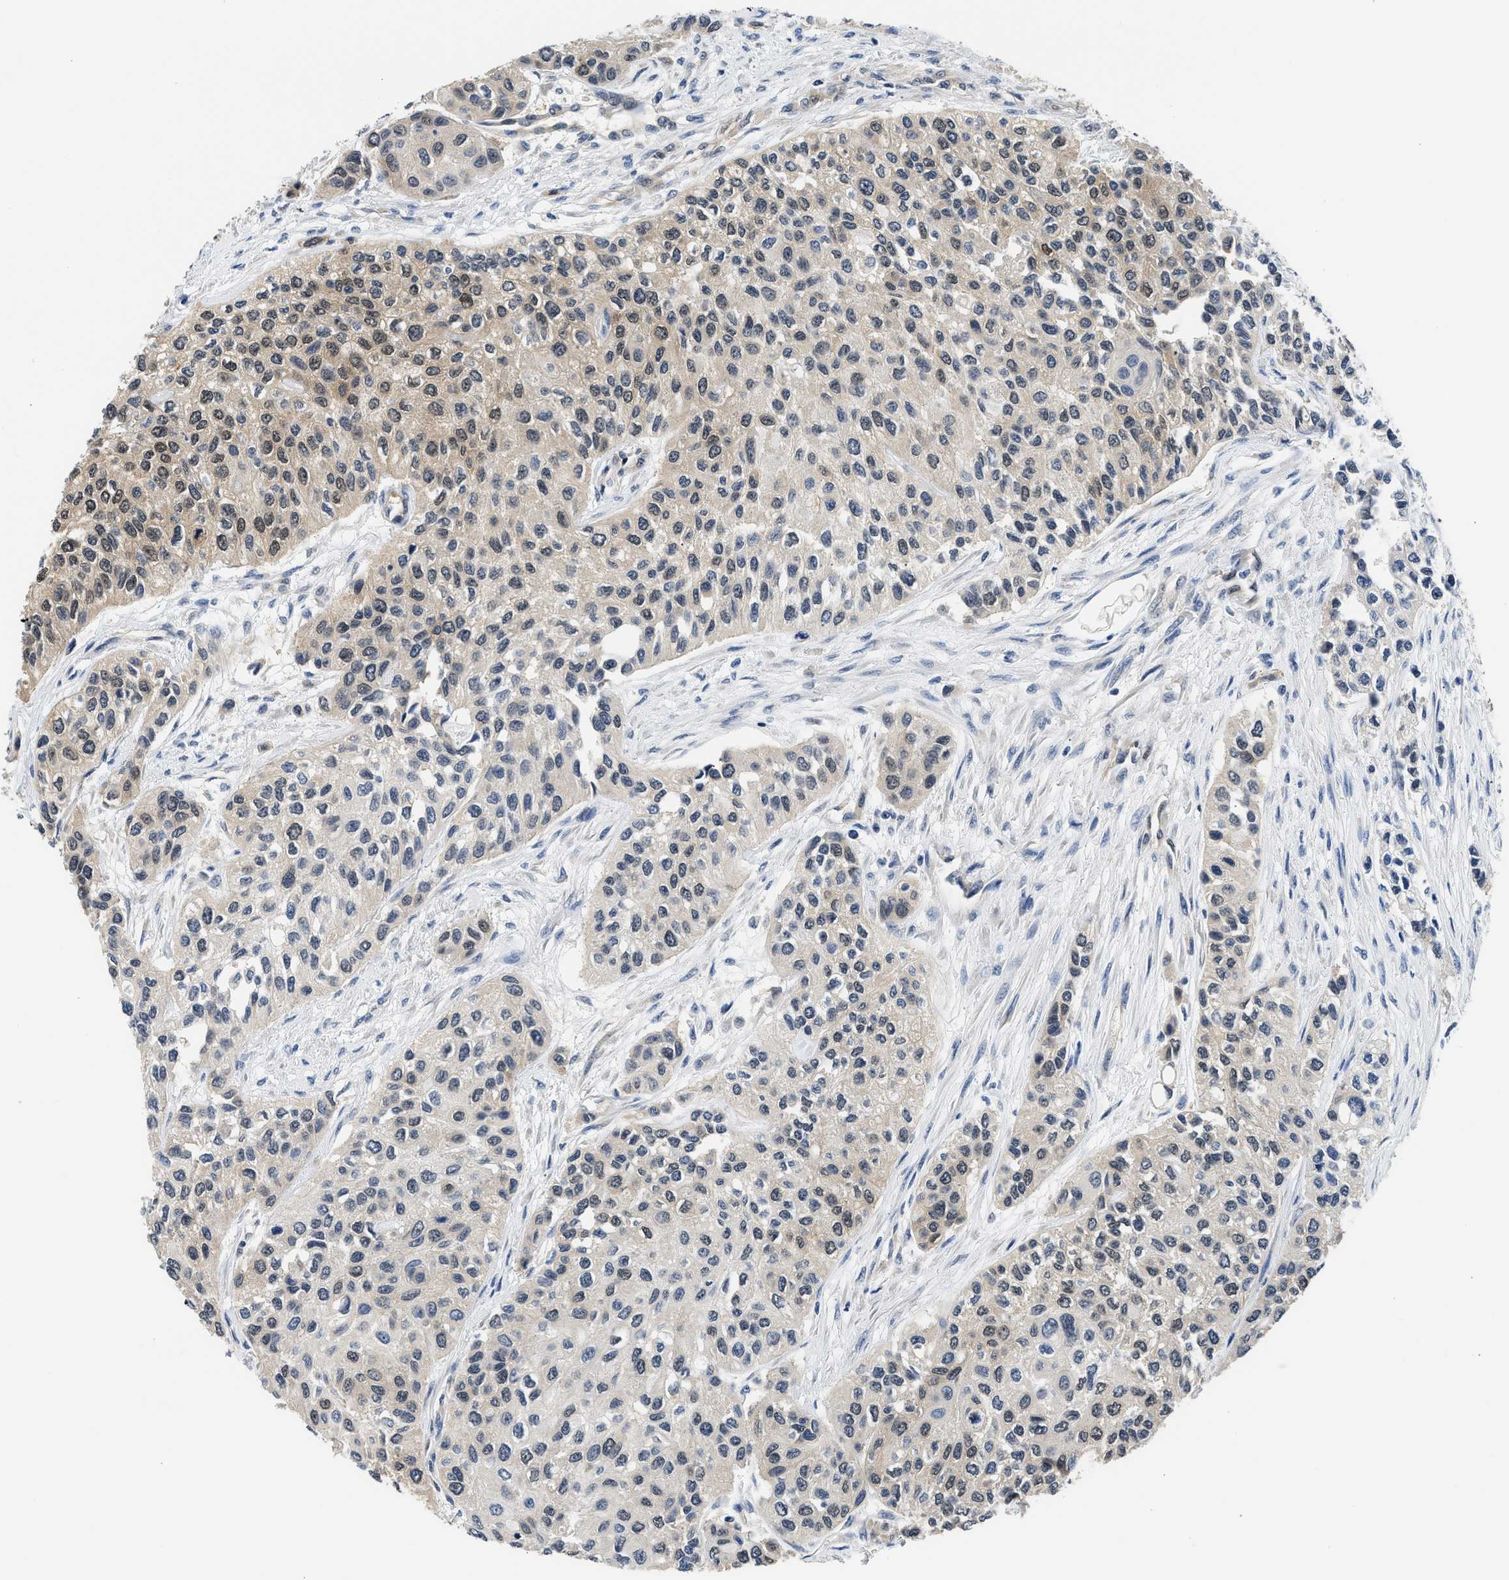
{"staining": {"intensity": "weak", "quantity": "25%-75%", "location": "cytoplasmic/membranous,nuclear"}, "tissue": "urothelial cancer", "cell_type": "Tumor cells", "image_type": "cancer", "snomed": [{"axis": "morphology", "description": "Urothelial carcinoma, High grade"}, {"axis": "topography", "description": "Urinary bladder"}], "caption": "The immunohistochemical stain shows weak cytoplasmic/membranous and nuclear staining in tumor cells of high-grade urothelial carcinoma tissue.", "gene": "XPO5", "patient": {"sex": "female", "age": 56}}